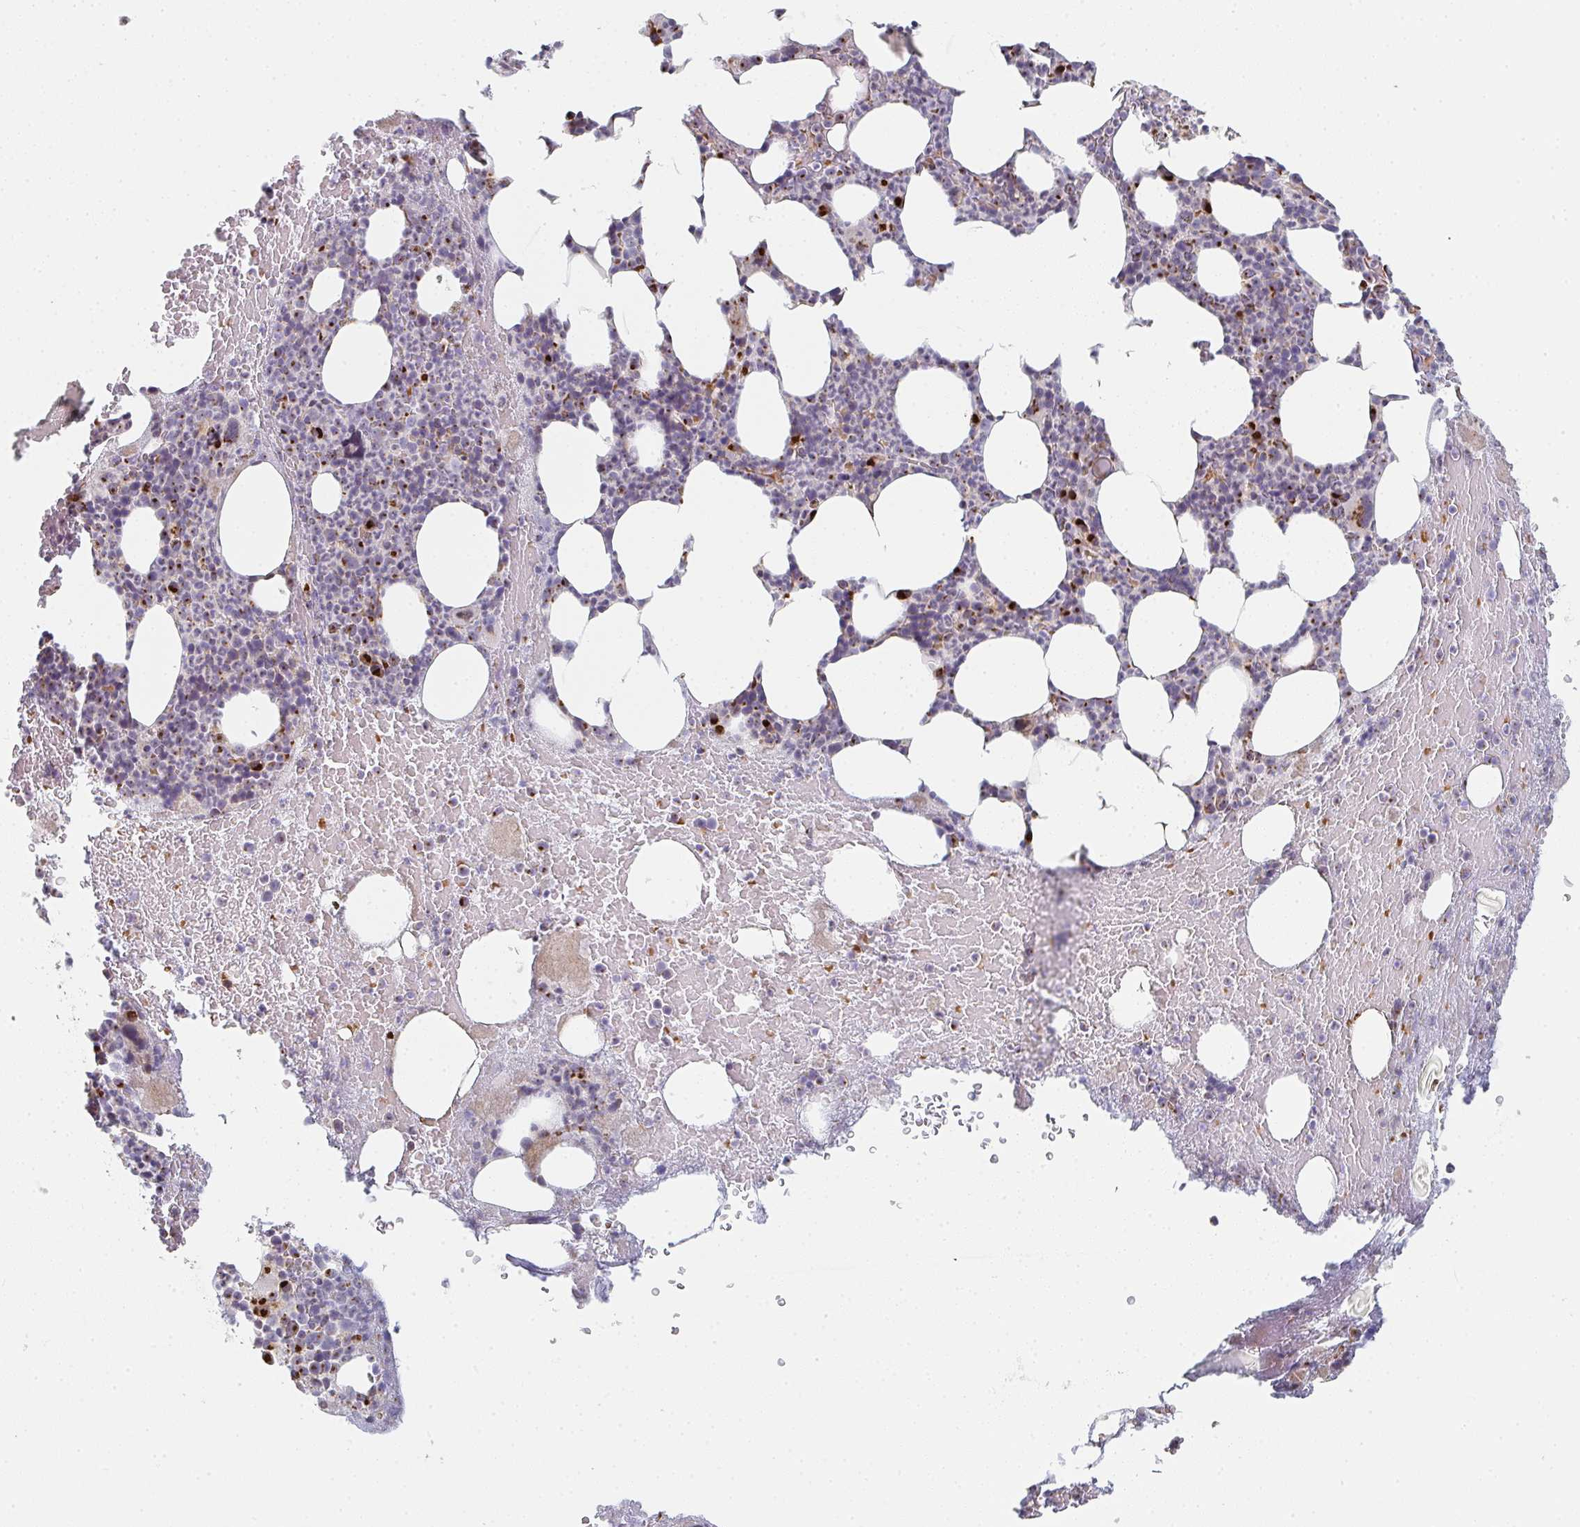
{"staining": {"intensity": "strong", "quantity": "<25%", "location": "cytoplasmic/membranous"}, "tissue": "bone marrow", "cell_type": "Hematopoietic cells", "image_type": "normal", "snomed": [{"axis": "morphology", "description": "Normal tissue, NOS"}, {"axis": "topography", "description": "Bone marrow"}], "caption": "Unremarkable bone marrow reveals strong cytoplasmic/membranous positivity in about <25% of hematopoietic cells, visualized by immunohistochemistry.", "gene": "ZNF526", "patient": {"sex": "female", "age": 59}}